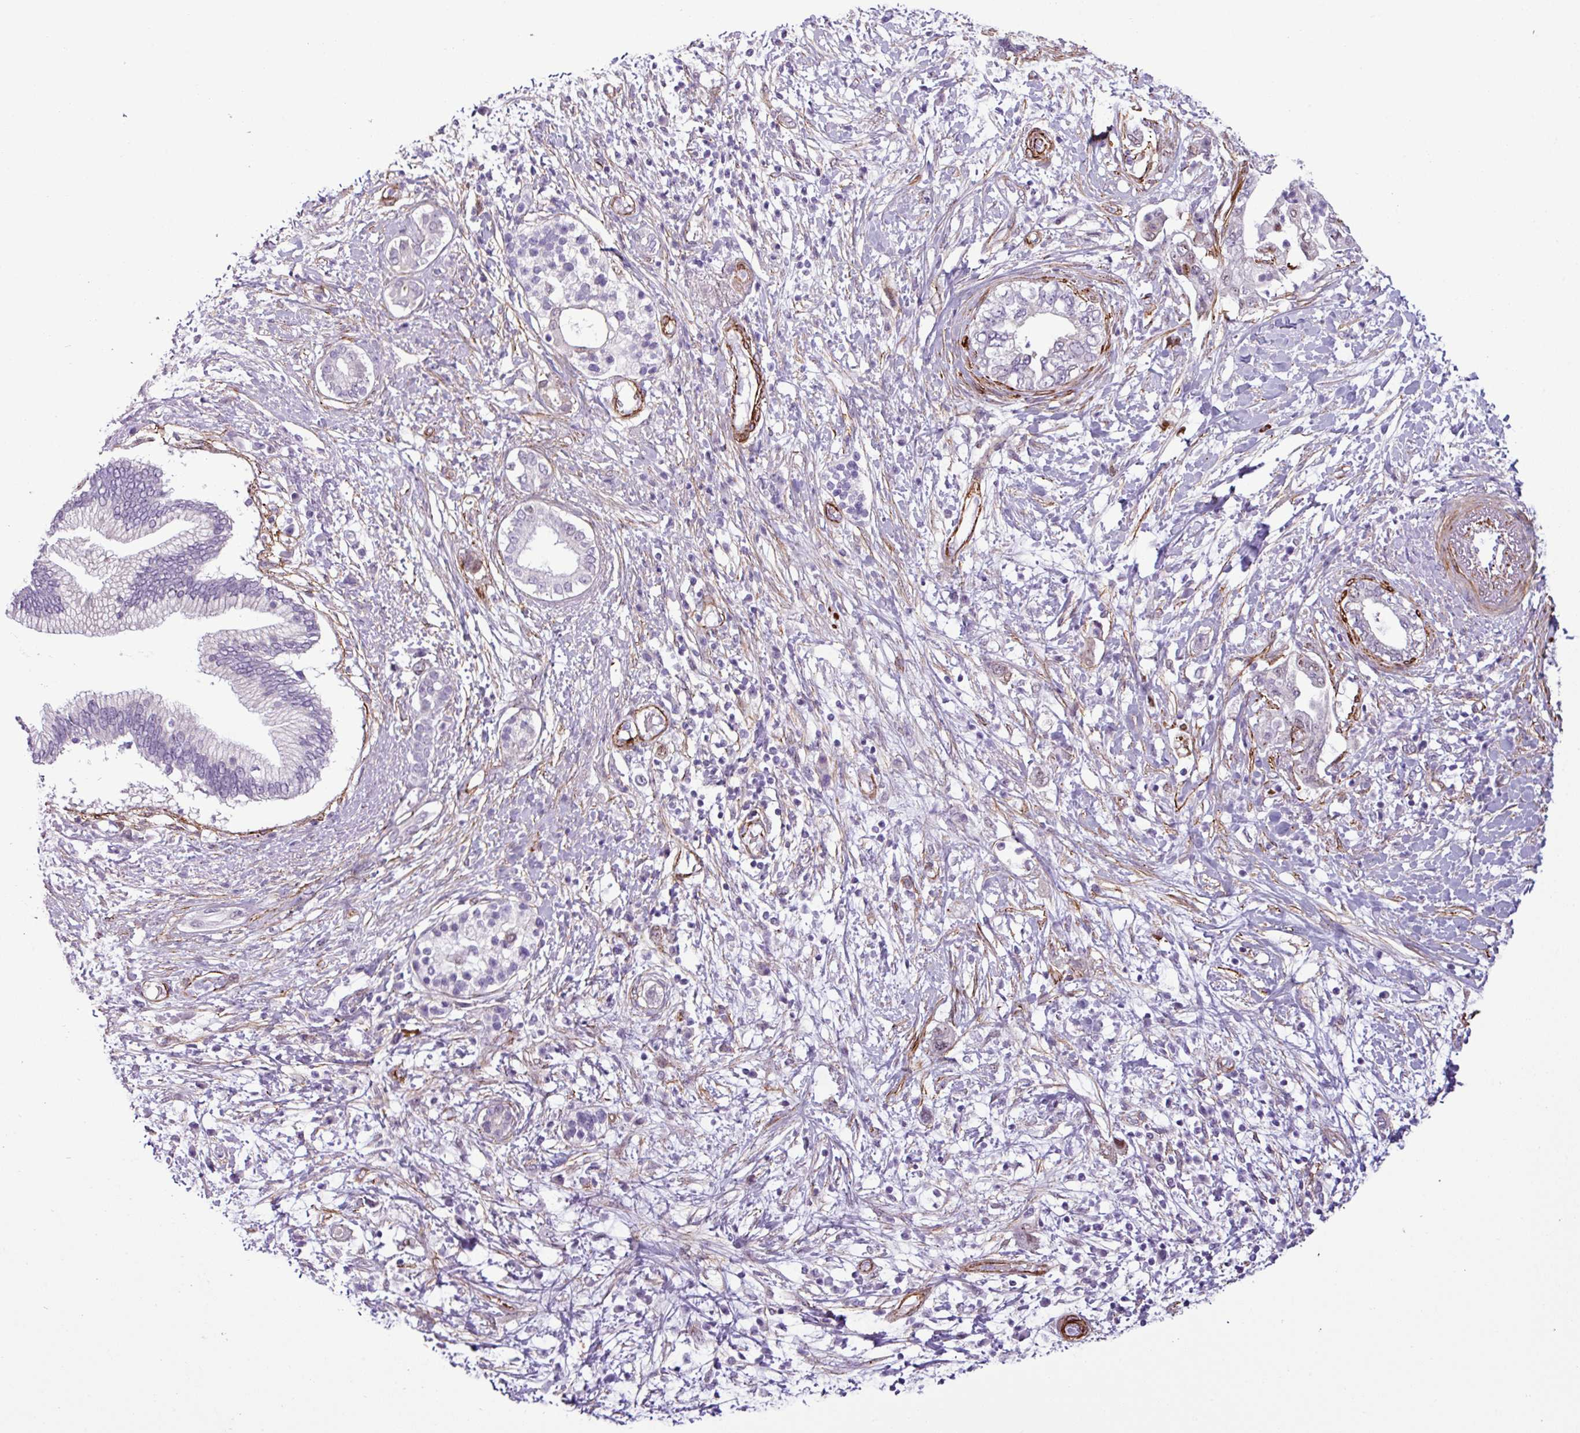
{"staining": {"intensity": "negative", "quantity": "none", "location": "none"}, "tissue": "pancreatic cancer", "cell_type": "Tumor cells", "image_type": "cancer", "snomed": [{"axis": "morphology", "description": "Adenocarcinoma, NOS"}, {"axis": "topography", "description": "Pancreas"}], "caption": "Immunohistochemistry (IHC) of human pancreatic cancer displays no positivity in tumor cells.", "gene": "ATP10A", "patient": {"sex": "female", "age": 73}}